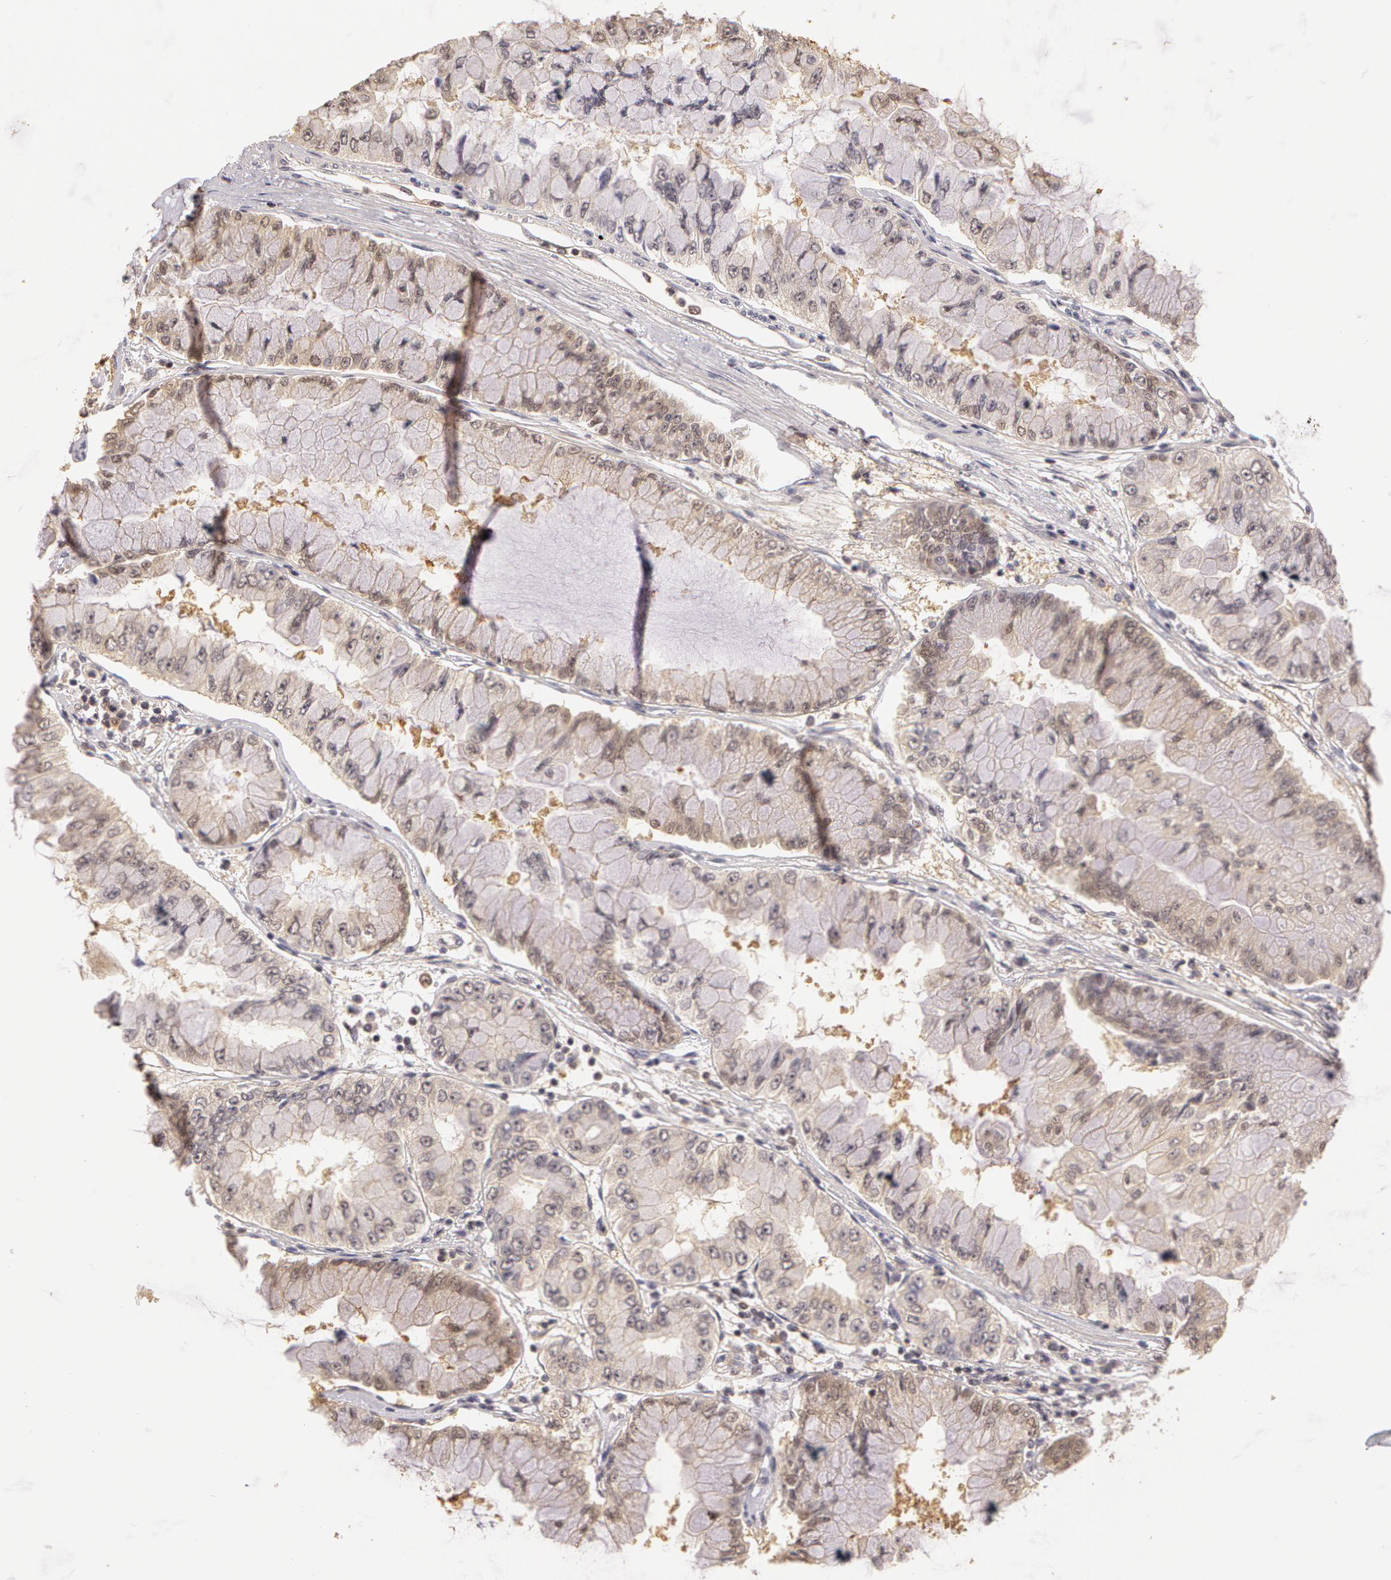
{"staining": {"intensity": "negative", "quantity": "none", "location": "none"}, "tissue": "liver cancer", "cell_type": "Tumor cells", "image_type": "cancer", "snomed": [{"axis": "morphology", "description": "Cholangiocarcinoma"}, {"axis": "topography", "description": "Liver"}], "caption": "IHC histopathology image of human liver cancer stained for a protein (brown), which displays no expression in tumor cells.", "gene": "AHSA1", "patient": {"sex": "female", "age": 79}}